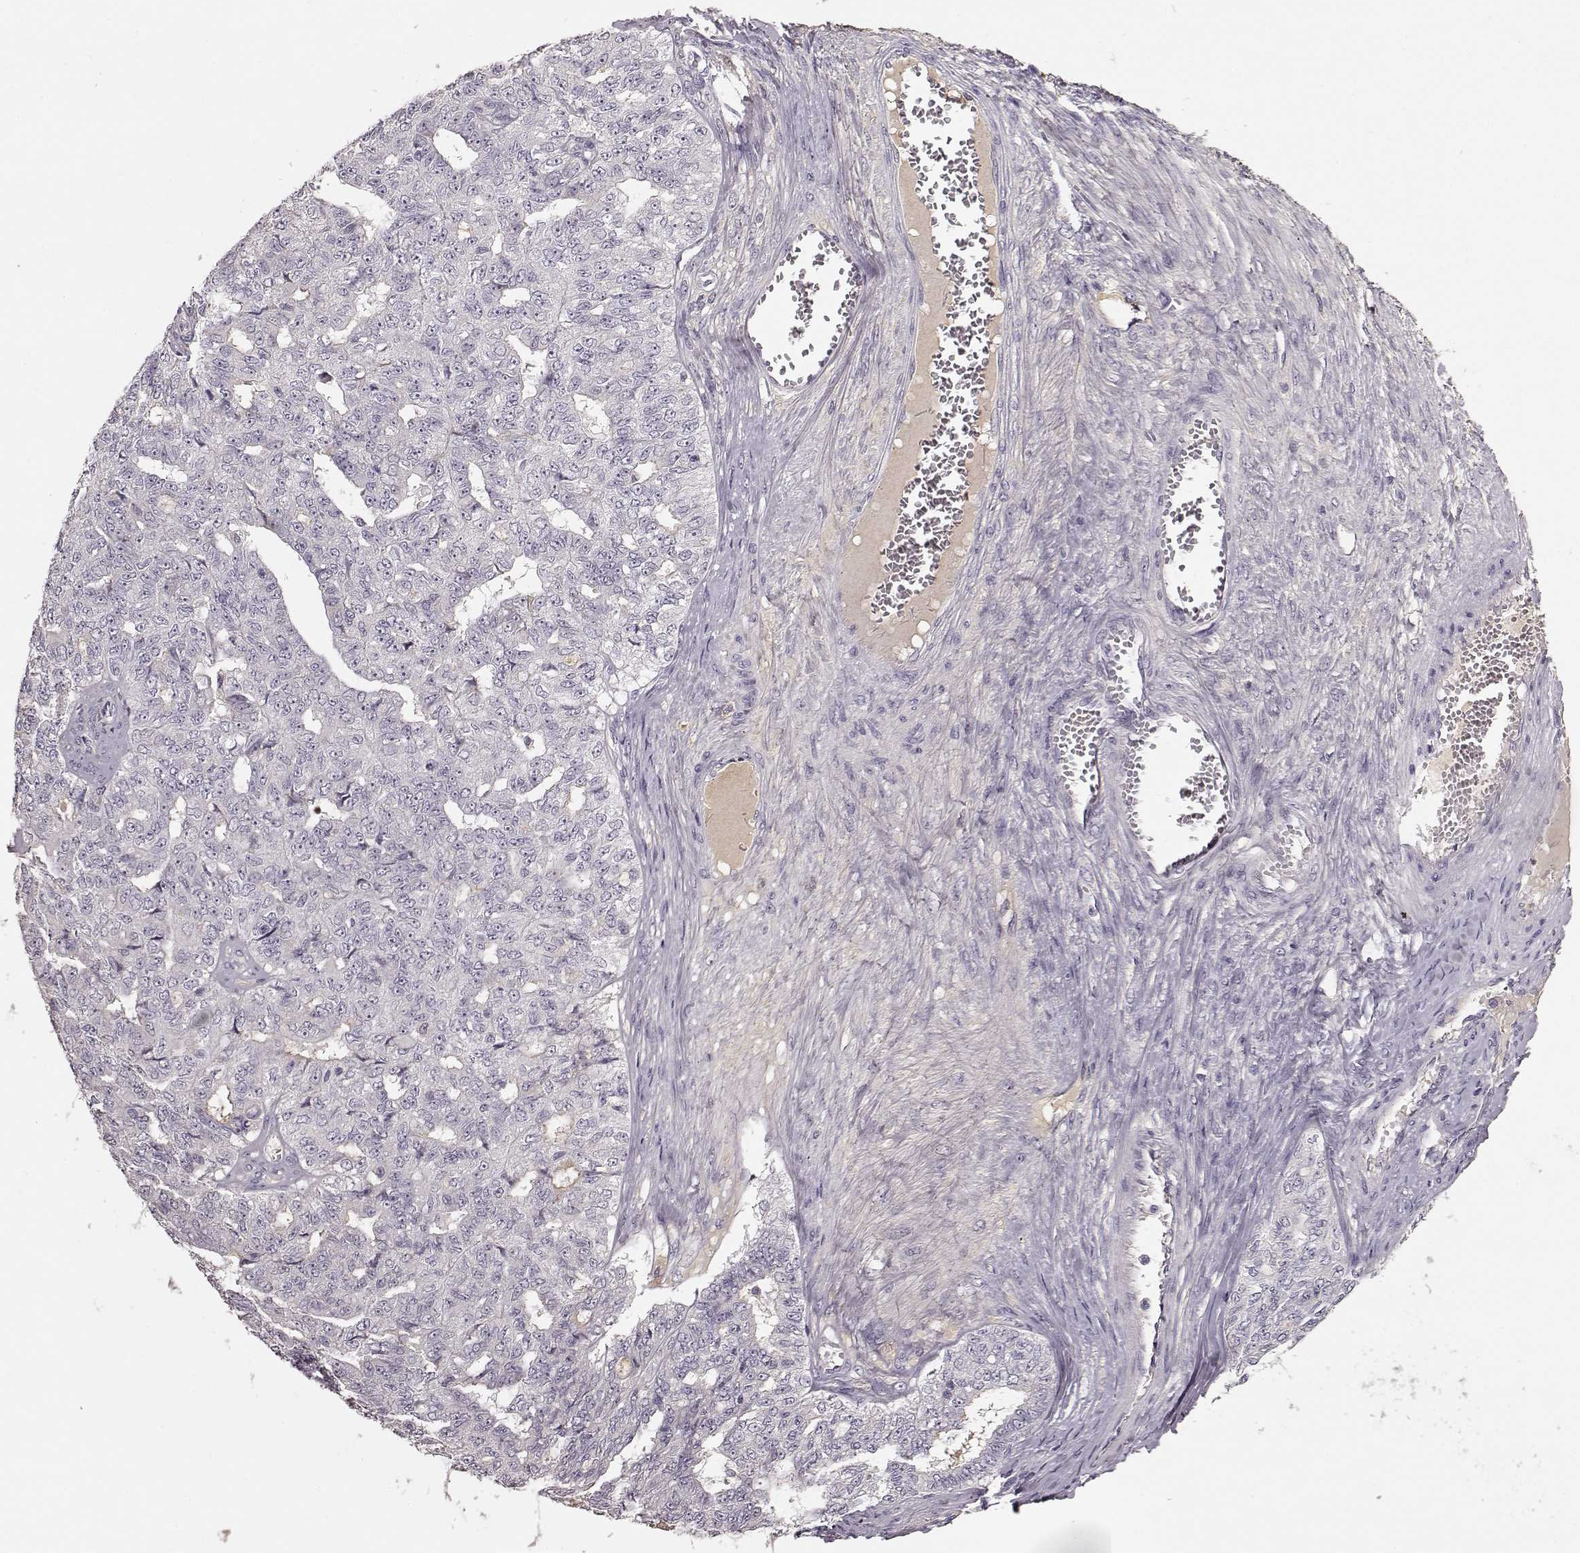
{"staining": {"intensity": "negative", "quantity": "none", "location": "none"}, "tissue": "ovarian cancer", "cell_type": "Tumor cells", "image_type": "cancer", "snomed": [{"axis": "morphology", "description": "Cystadenocarcinoma, serous, NOS"}, {"axis": "topography", "description": "Ovary"}], "caption": "Ovarian cancer (serous cystadenocarcinoma) was stained to show a protein in brown. There is no significant positivity in tumor cells. (DAB (3,3'-diaminobenzidine) immunohistochemistry visualized using brightfield microscopy, high magnification).", "gene": "YJEFN3", "patient": {"sex": "female", "age": 71}}